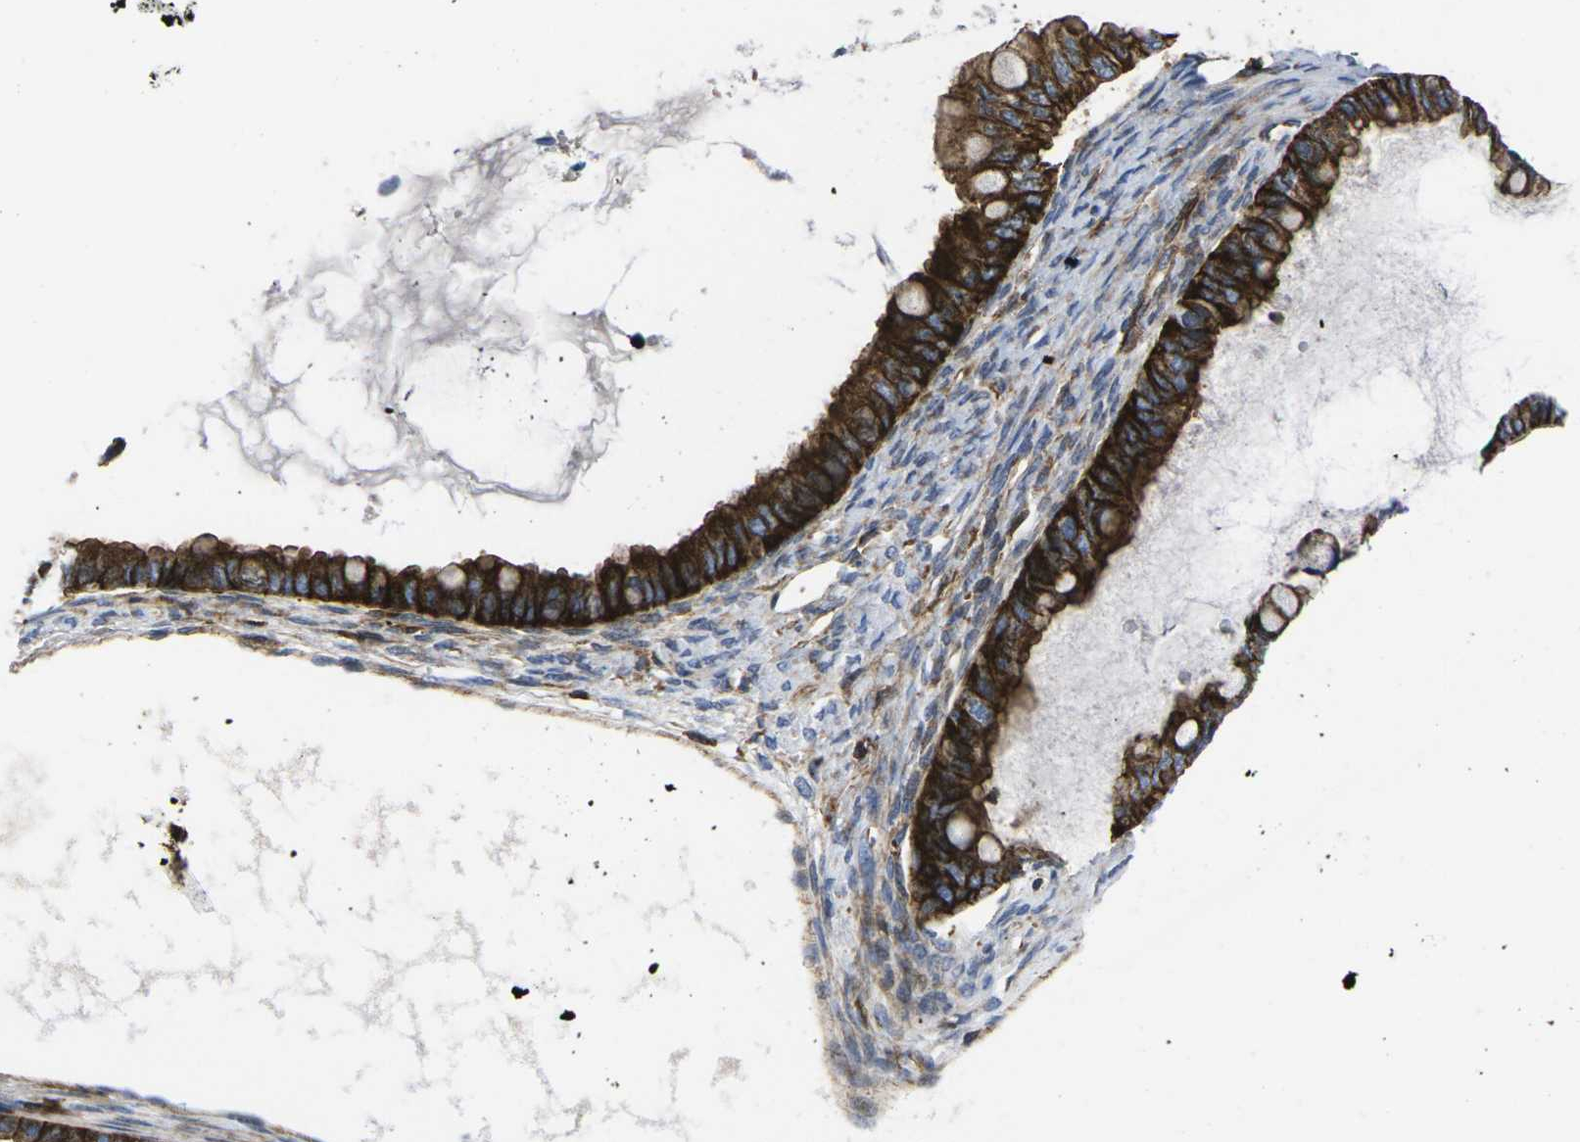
{"staining": {"intensity": "strong", "quantity": ">75%", "location": "cytoplasmic/membranous"}, "tissue": "ovarian cancer", "cell_type": "Tumor cells", "image_type": "cancer", "snomed": [{"axis": "morphology", "description": "Cystadenocarcinoma, mucinous, NOS"}, {"axis": "topography", "description": "Ovary"}], "caption": "Ovarian cancer stained with immunohistochemistry displays strong cytoplasmic/membranous expression in about >75% of tumor cells.", "gene": "IQGAP1", "patient": {"sex": "female", "age": 80}}